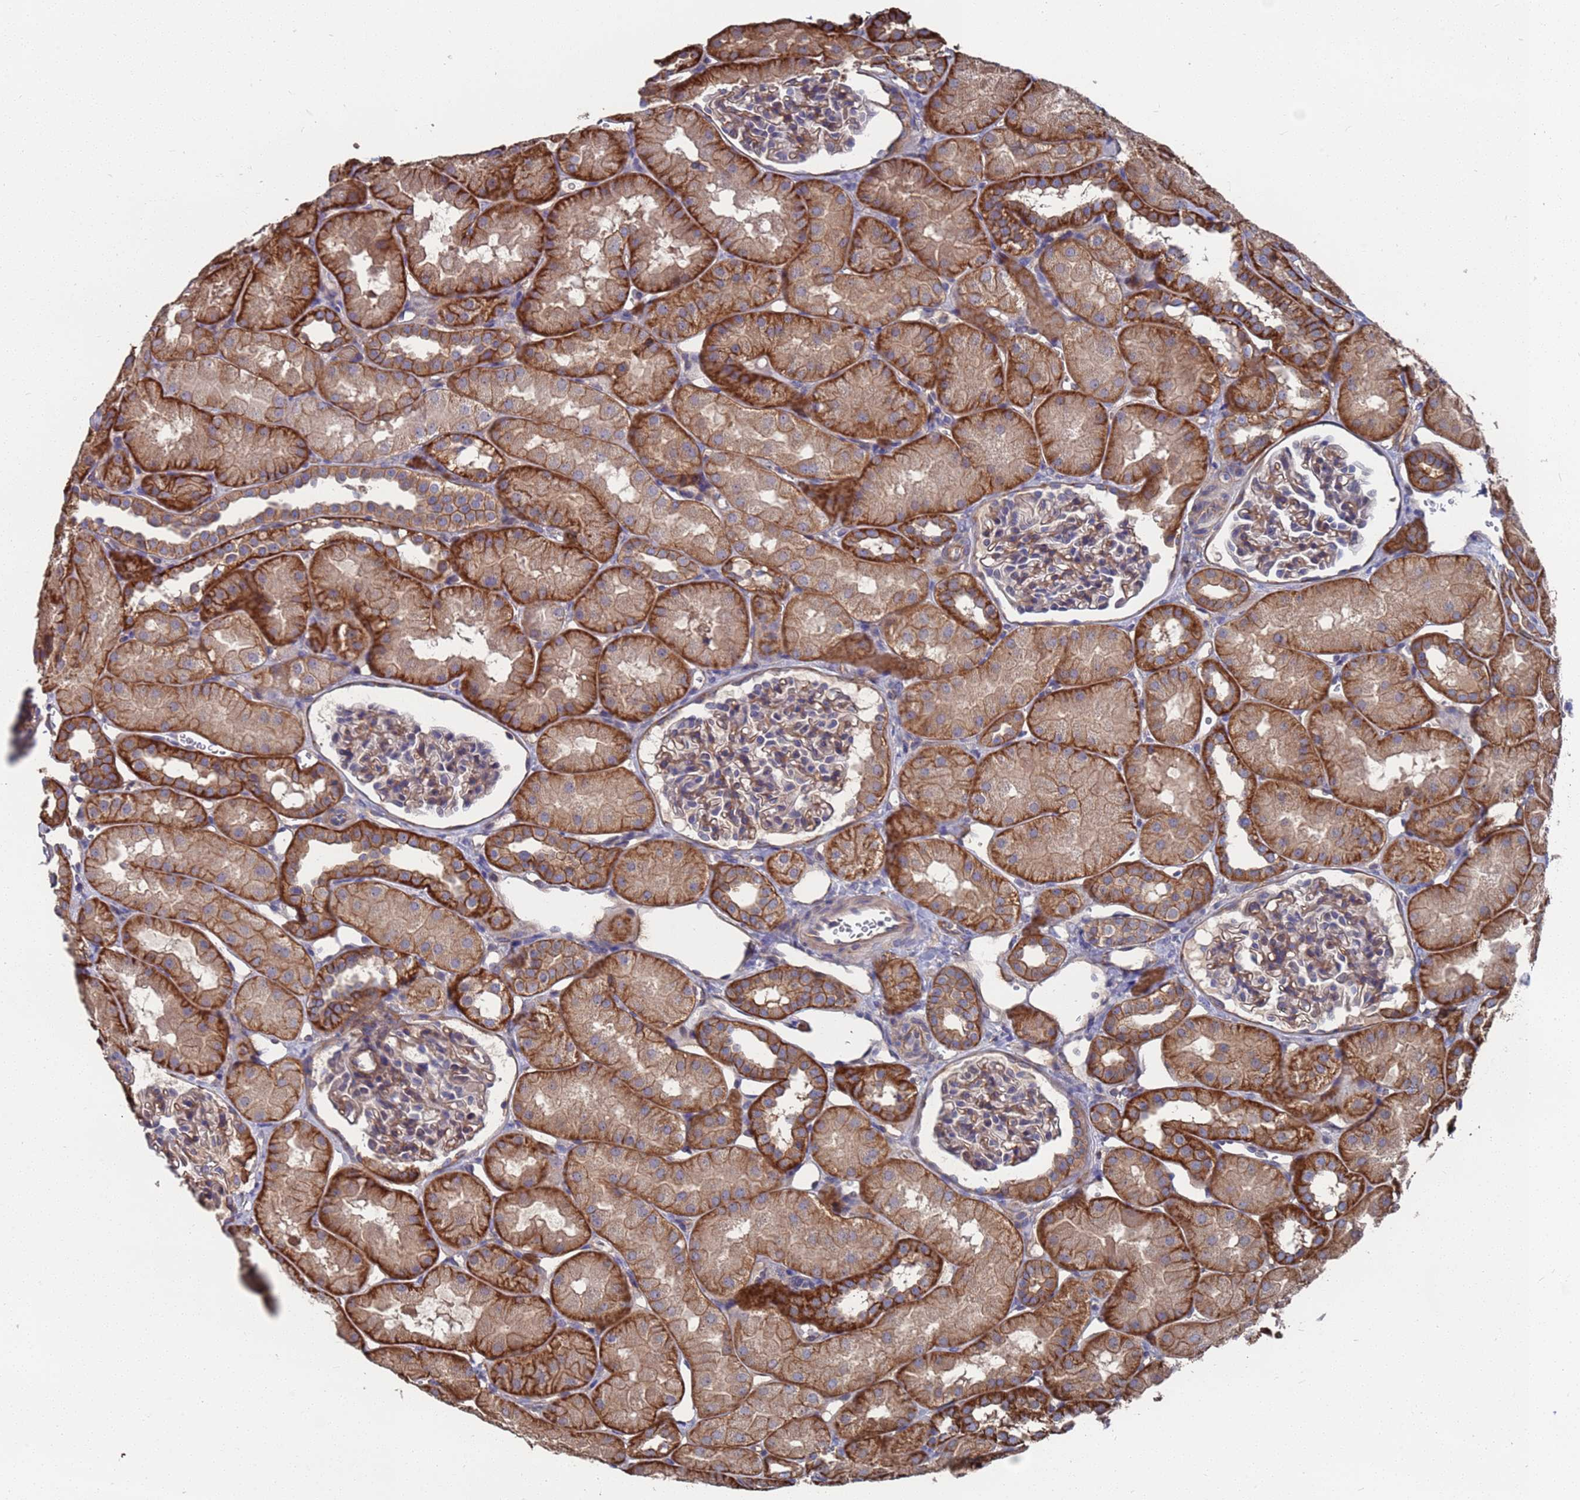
{"staining": {"intensity": "moderate", "quantity": "25%-75%", "location": "cytoplasmic/membranous"}, "tissue": "kidney", "cell_type": "Cells in glomeruli", "image_type": "normal", "snomed": [{"axis": "morphology", "description": "Normal tissue, NOS"}, {"axis": "topography", "description": "Kidney"}, {"axis": "topography", "description": "Urinary bladder"}], "caption": "Moderate cytoplasmic/membranous positivity for a protein is identified in about 25%-75% of cells in glomeruli of unremarkable kidney using immunohistochemistry.", "gene": "NDUFAF6", "patient": {"sex": "male", "age": 16}}